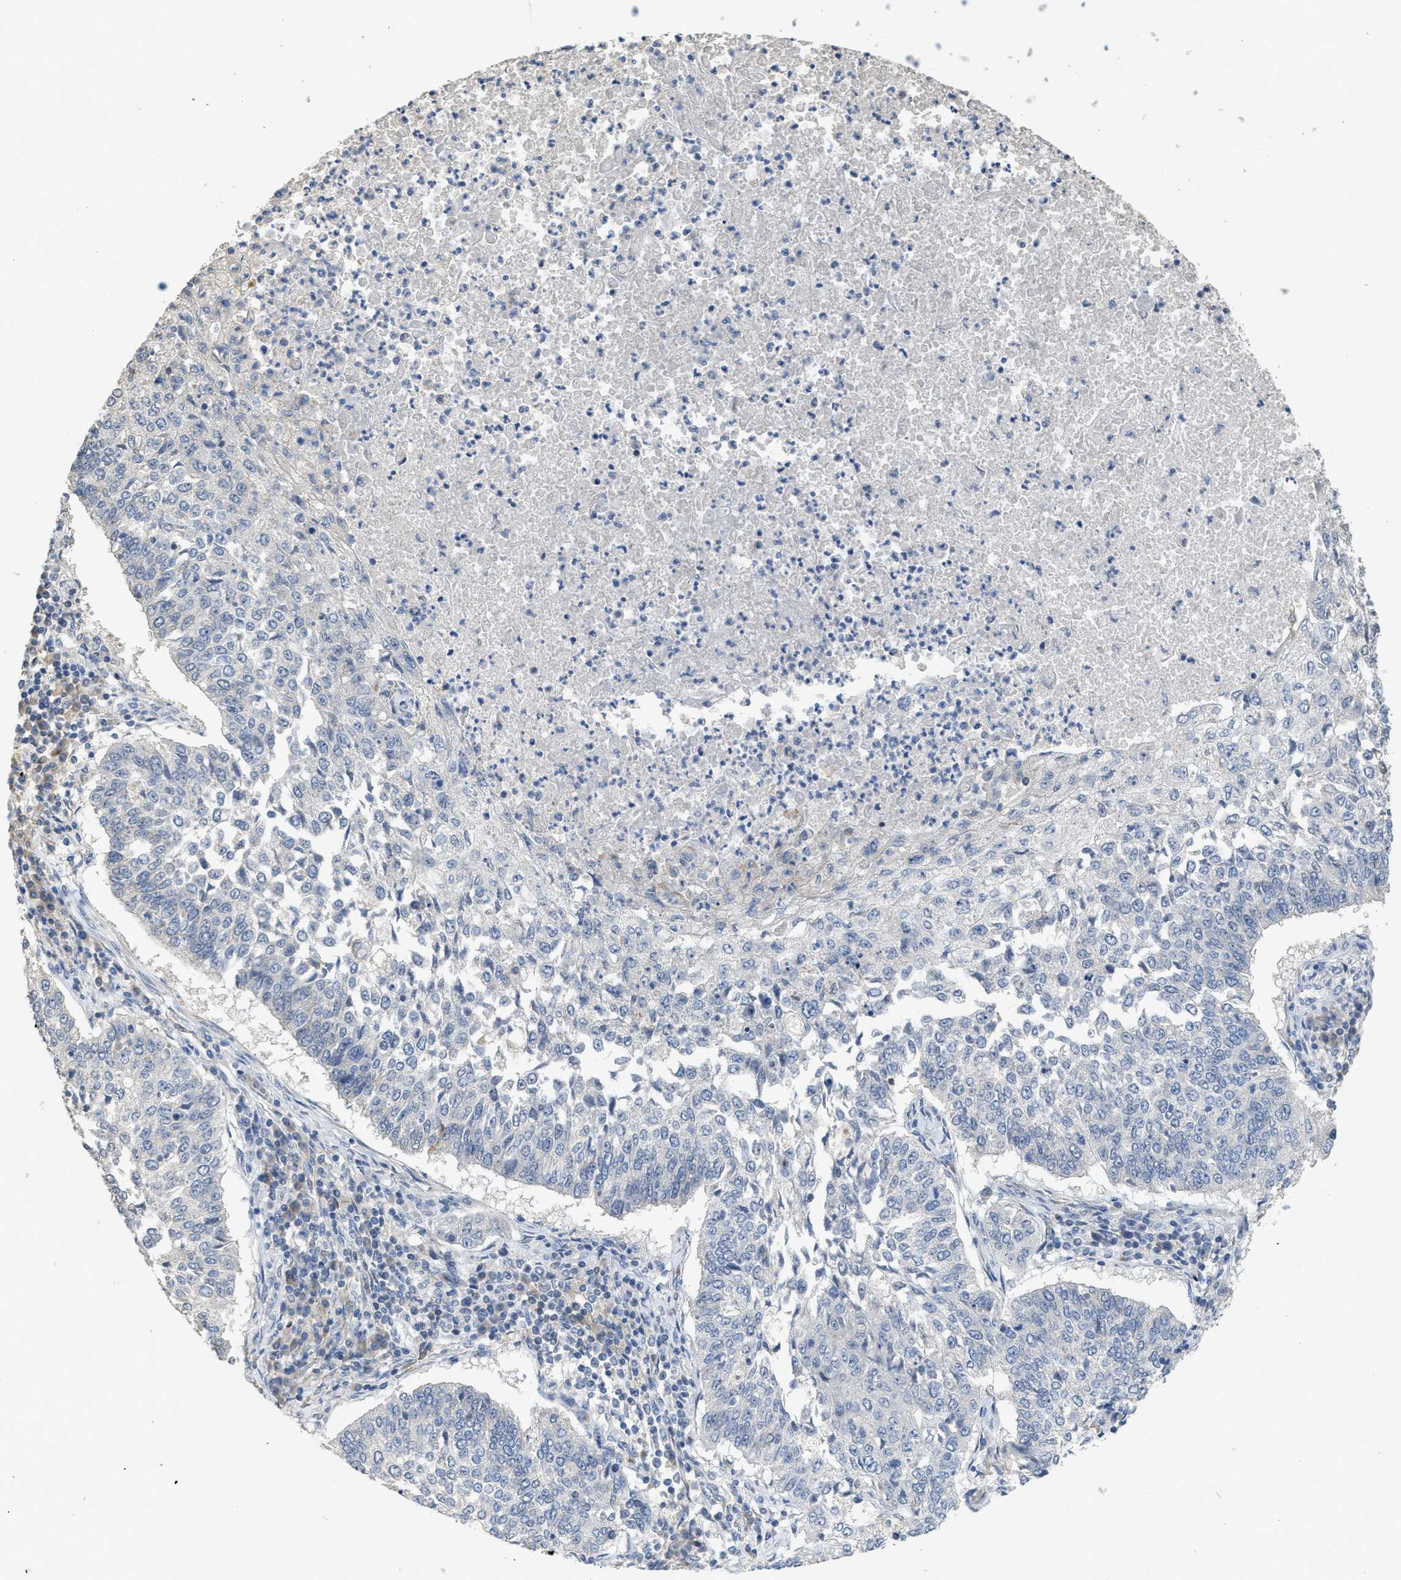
{"staining": {"intensity": "negative", "quantity": "none", "location": "none"}, "tissue": "lung cancer", "cell_type": "Tumor cells", "image_type": "cancer", "snomed": [{"axis": "morphology", "description": "Normal tissue, NOS"}, {"axis": "morphology", "description": "Squamous cell carcinoma, NOS"}, {"axis": "topography", "description": "Cartilage tissue"}, {"axis": "topography", "description": "Bronchus"}, {"axis": "topography", "description": "Lung"}], "caption": "Lung squamous cell carcinoma was stained to show a protein in brown. There is no significant expression in tumor cells.", "gene": "SFXN2", "patient": {"sex": "female", "age": 49}}